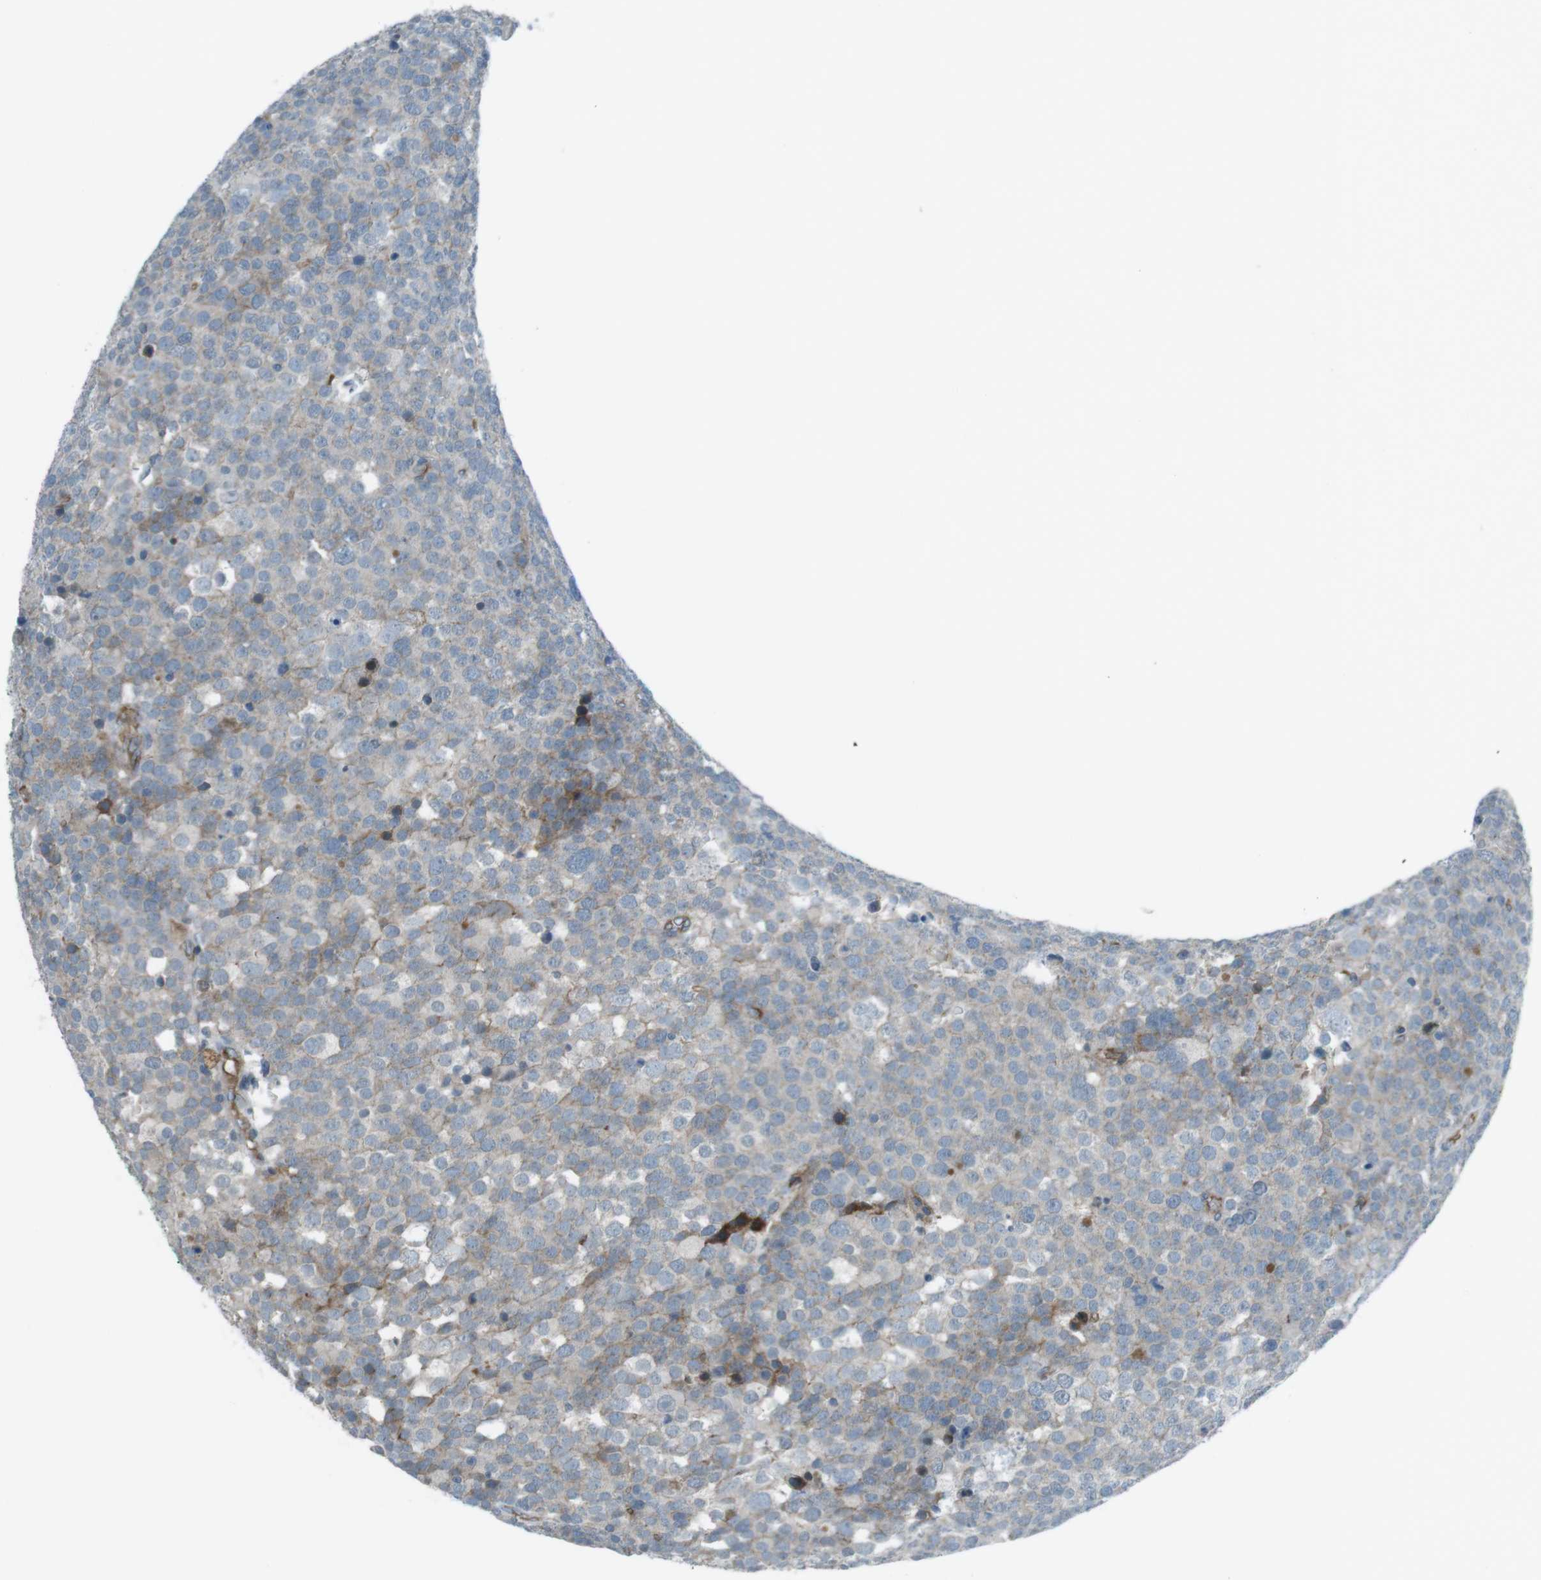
{"staining": {"intensity": "weak", "quantity": "<25%", "location": "cytoplasmic/membranous"}, "tissue": "testis cancer", "cell_type": "Tumor cells", "image_type": "cancer", "snomed": [{"axis": "morphology", "description": "Seminoma, NOS"}, {"axis": "topography", "description": "Testis"}], "caption": "This is an IHC image of human testis cancer (seminoma). There is no staining in tumor cells.", "gene": "SPTA1", "patient": {"sex": "male", "age": 71}}